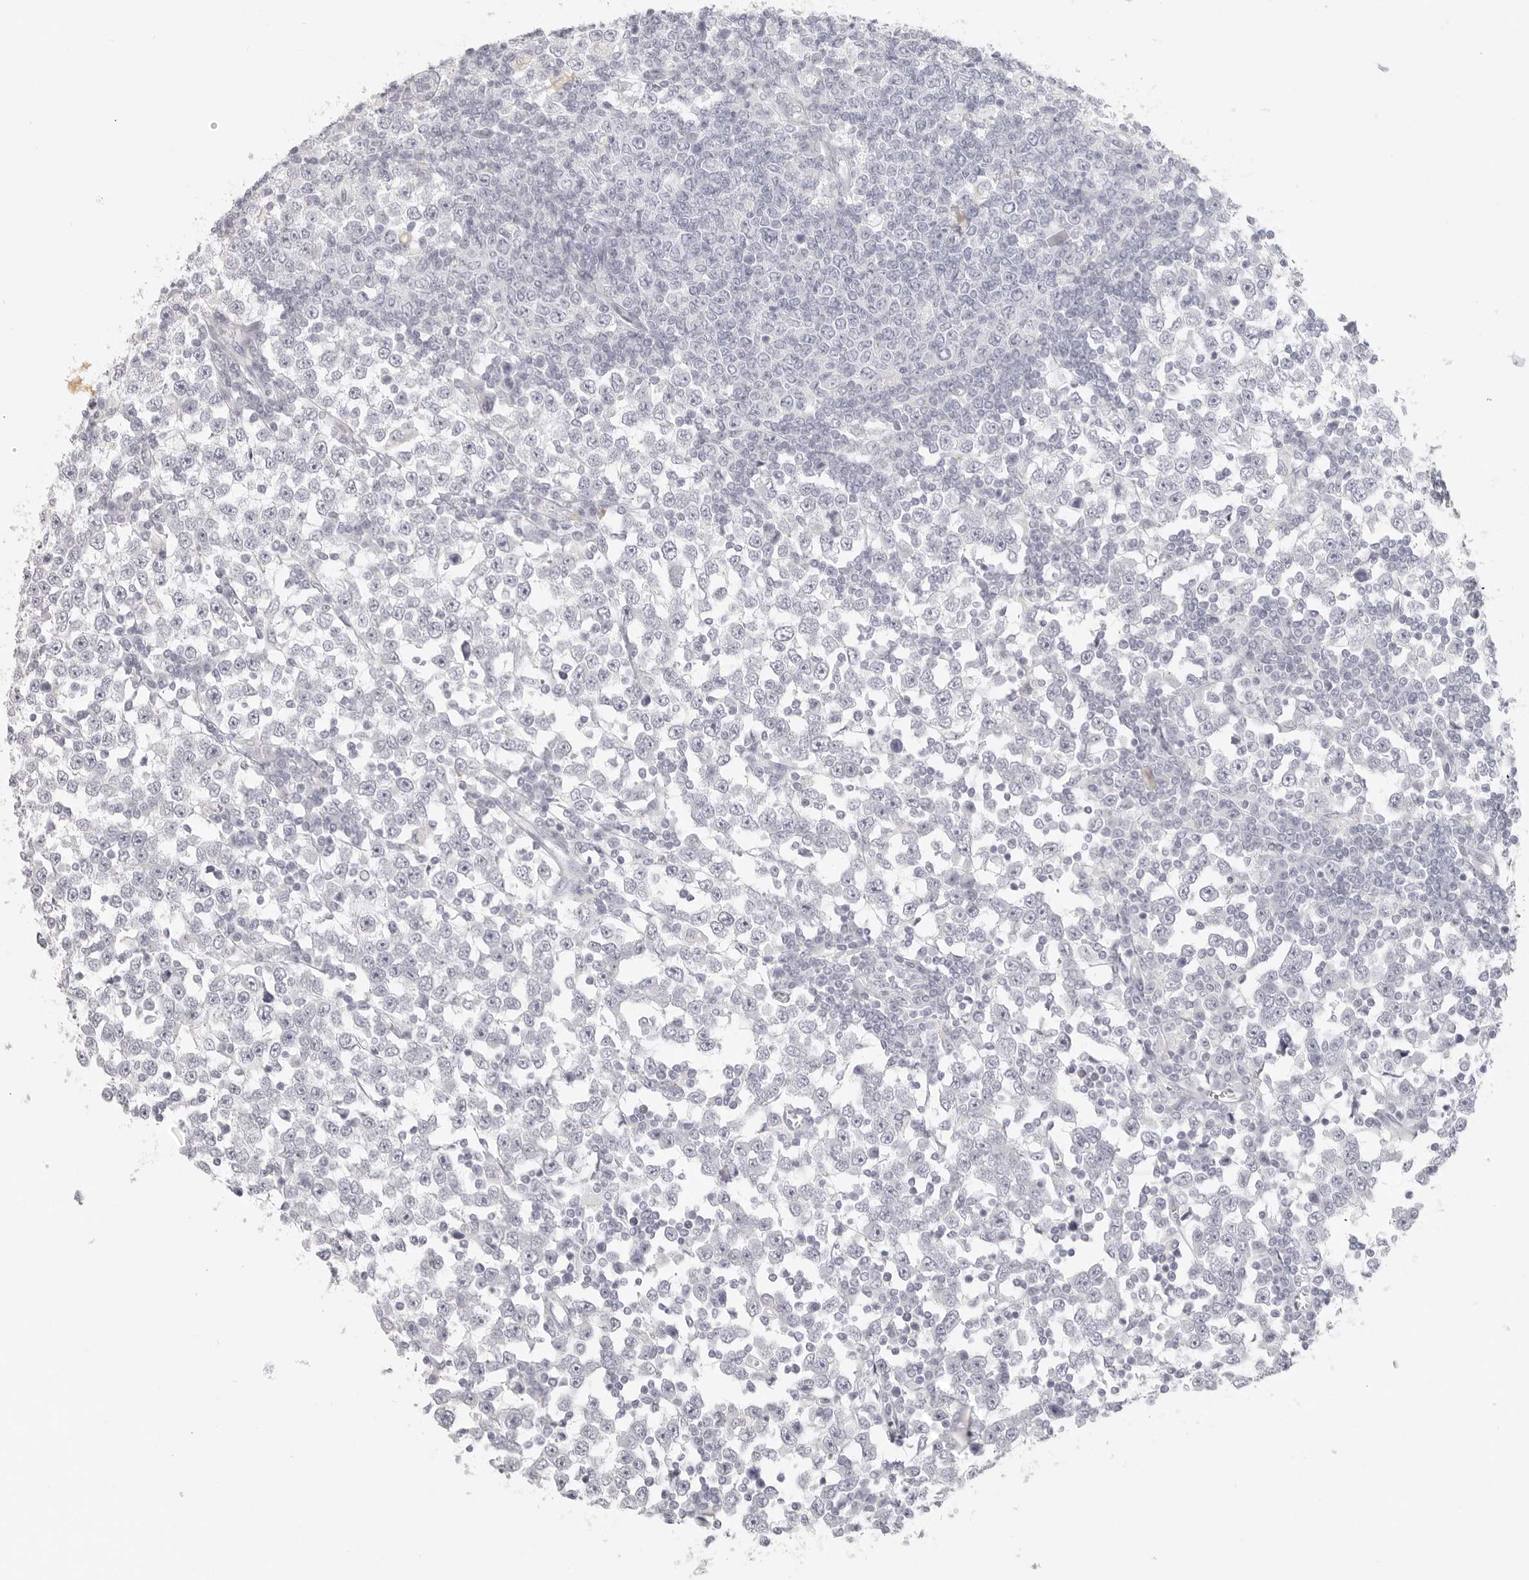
{"staining": {"intensity": "negative", "quantity": "none", "location": "none"}, "tissue": "testis cancer", "cell_type": "Tumor cells", "image_type": "cancer", "snomed": [{"axis": "morphology", "description": "Seminoma, NOS"}, {"axis": "topography", "description": "Testis"}], "caption": "Tumor cells are negative for brown protein staining in seminoma (testis).", "gene": "RXFP1", "patient": {"sex": "male", "age": 65}}